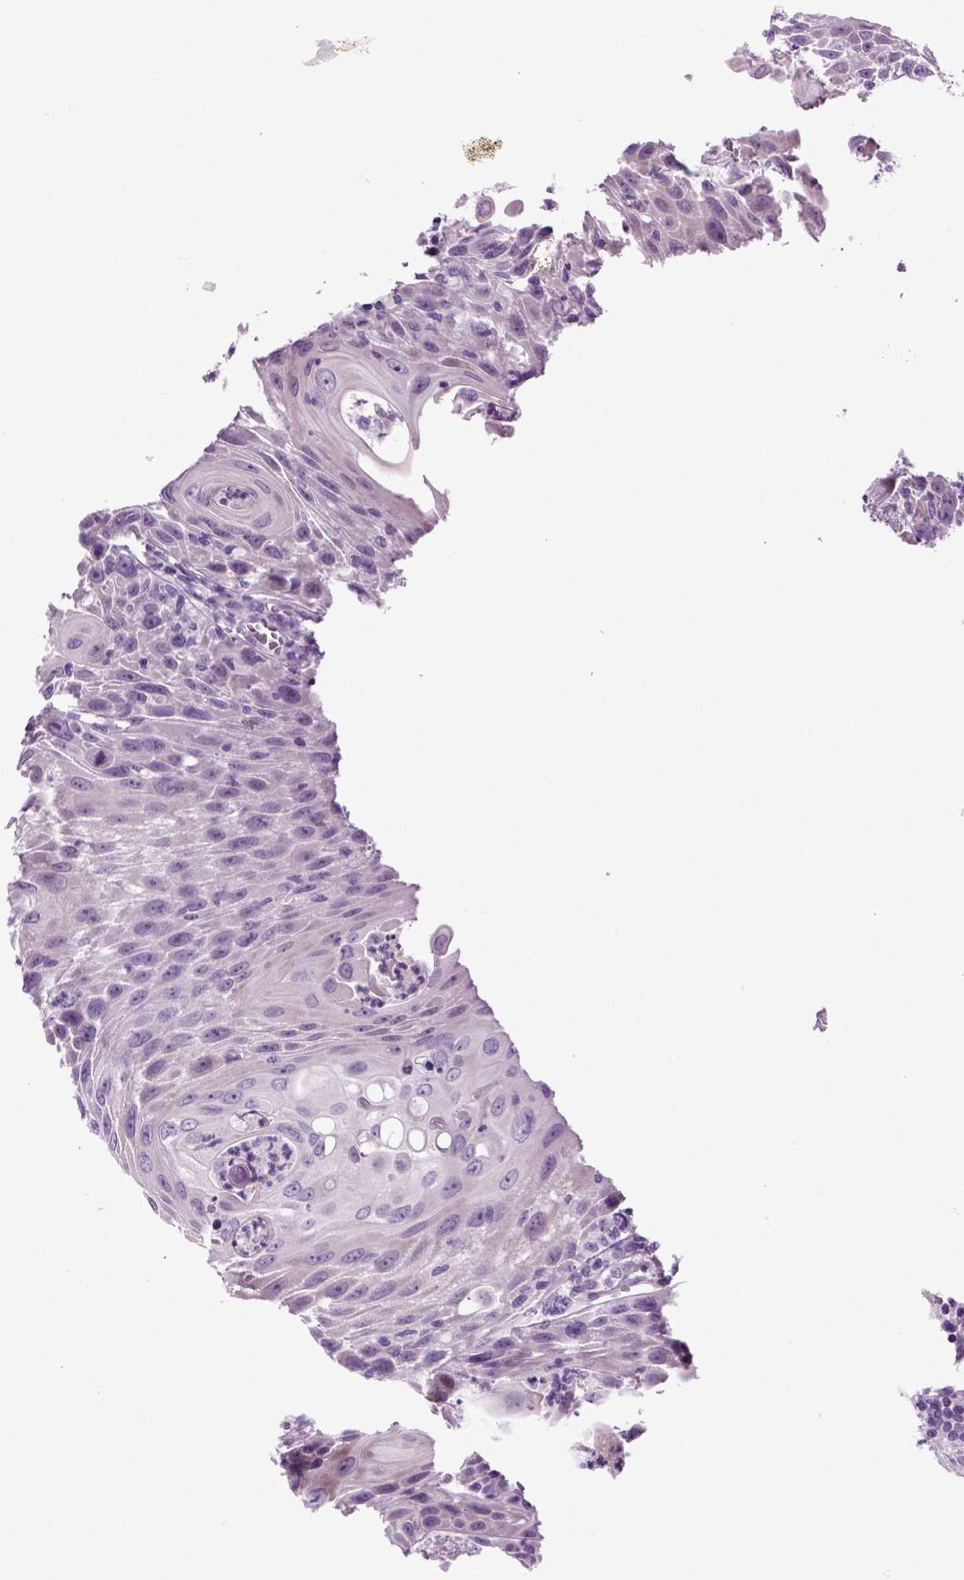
{"staining": {"intensity": "negative", "quantity": "none", "location": "none"}, "tissue": "head and neck cancer", "cell_type": "Tumor cells", "image_type": "cancer", "snomed": [{"axis": "morphology", "description": "Squamous cell carcinoma, NOS"}, {"axis": "topography", "description": "Head-Neck"}], "caption": "Squamous cell carcinoma (head and neck) was stained to show a protein in brown. There is no significant staining in tumor cells. (DAB IHC with hematoxylin counter stain).", "gene": "HMCN2", "patient": {"sex": "male", "age": 69}}